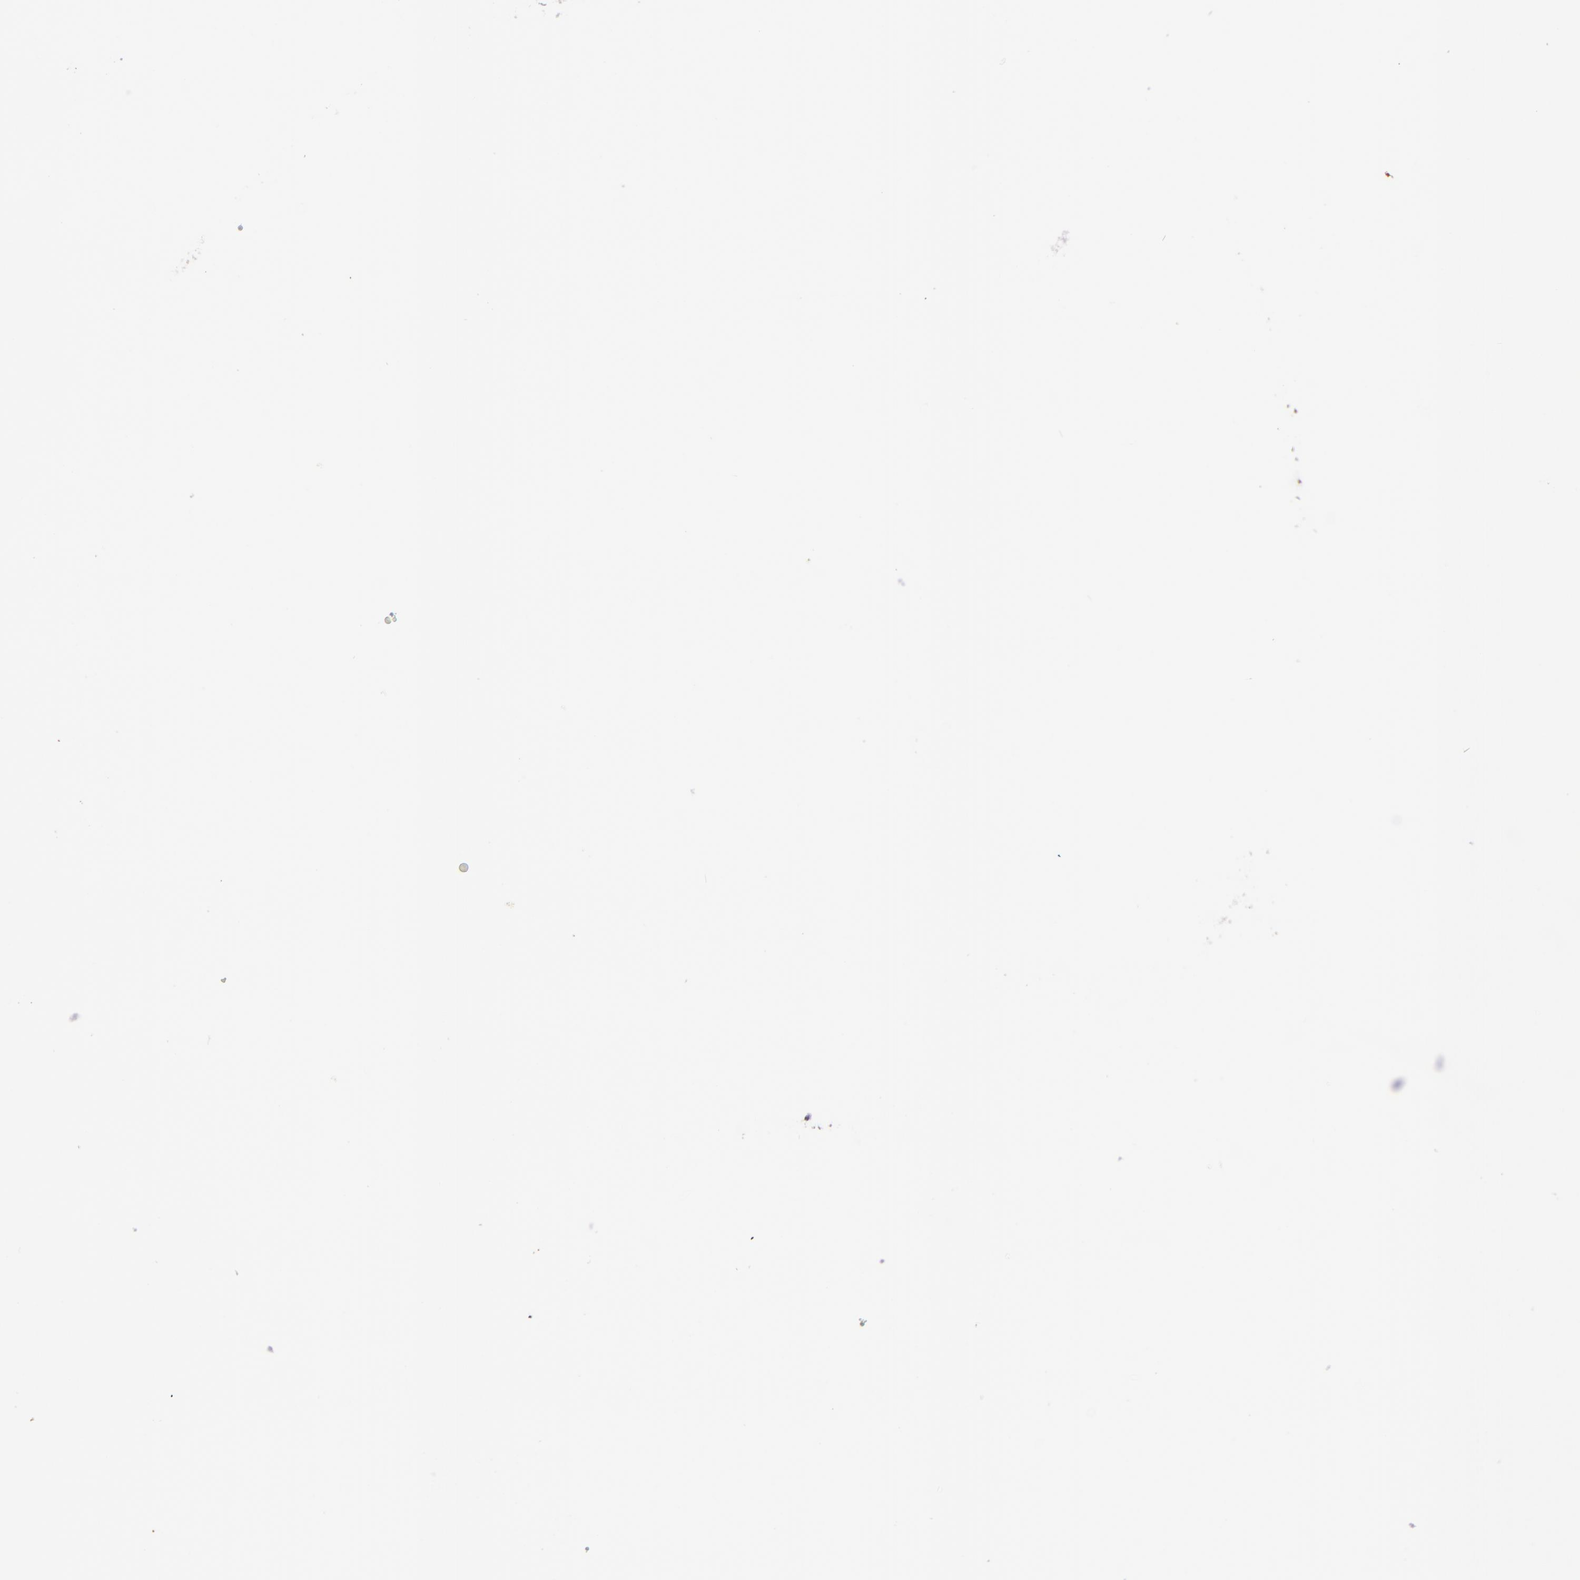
{"staining": {"intensity": "moderate", "quantity": ">75%", "location": "cytoplasmic/membranous"}, "tissue": "cervix", "cell_type": "Glandular cells", "image_type": "normal", "snomed": [{"axis": "morphology", "description": "Normal tissue, NOS"}, {"axis": "topography", "description": "Cervix"}], "caption": "Cervix stained for a protein displays moderate cytoplasmic/membranous positivity in glandular cells. (brown staining indicates protein expression, while blue staining denotes nuclei).", "gene": "CFB", "patient": {"sex": "female", "age": 46}}